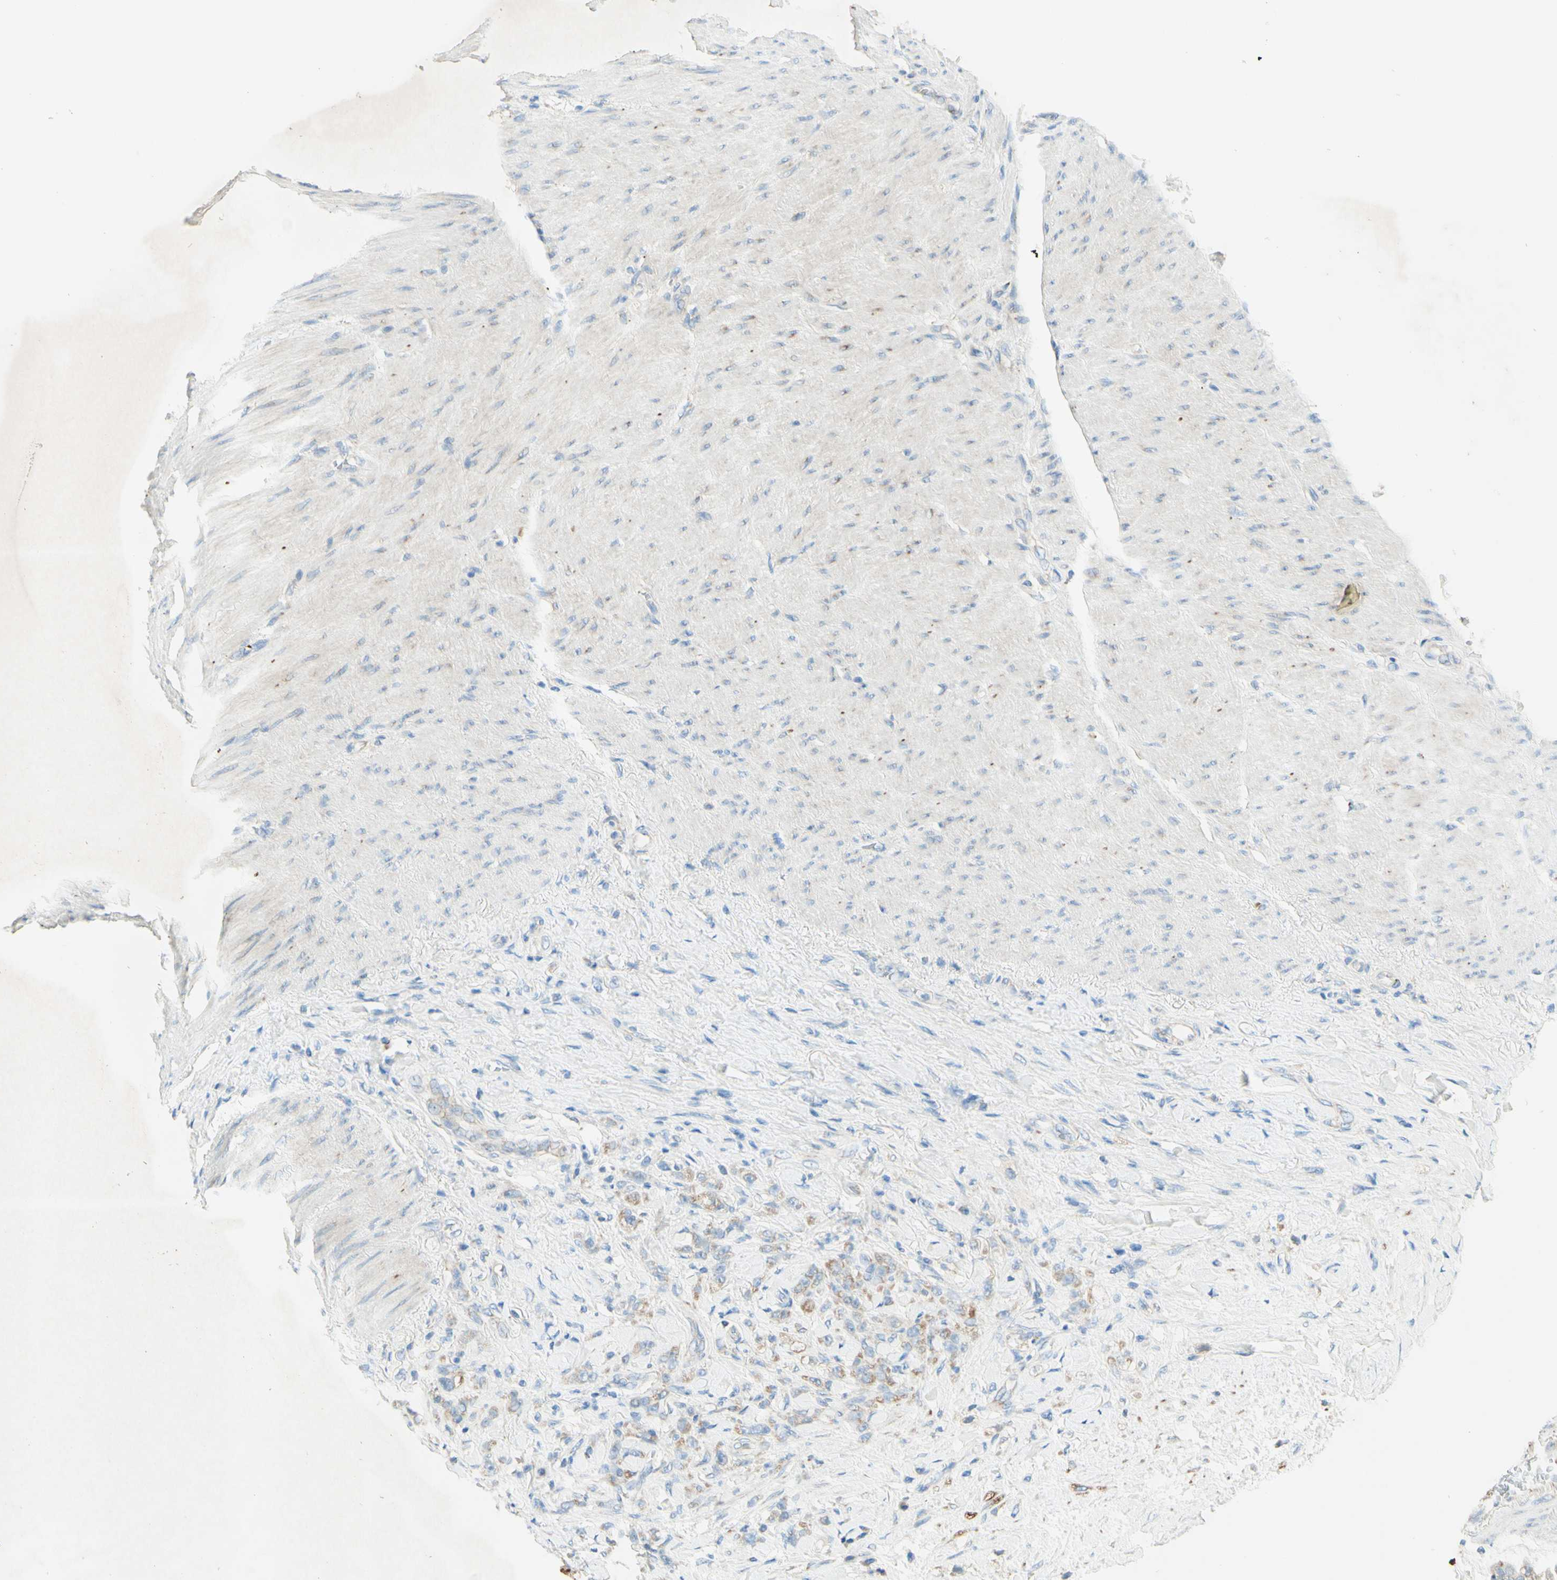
{"staining": {"intensity": "moderate", "quantity": "25%-75%", "location": "cytoplasmic/membranous"}, "tissue": "stomach cancer", "cell_type": "Tumor cells", "image_type": "cancer", "snomed": [{"axis": "morphology", "description": "Adenocarcinoma, NOS"}, {"axis": "topography", "description": "Stomach"}], "caption": "A photomicrograph of stomach cancer (adenocarcinoma) stained for a protein reveals moderate cytoplasmic/membranous brown staining in tumor cells.", "gene": "ARMC10", "patient": {"sex": "male", "age": 82}}